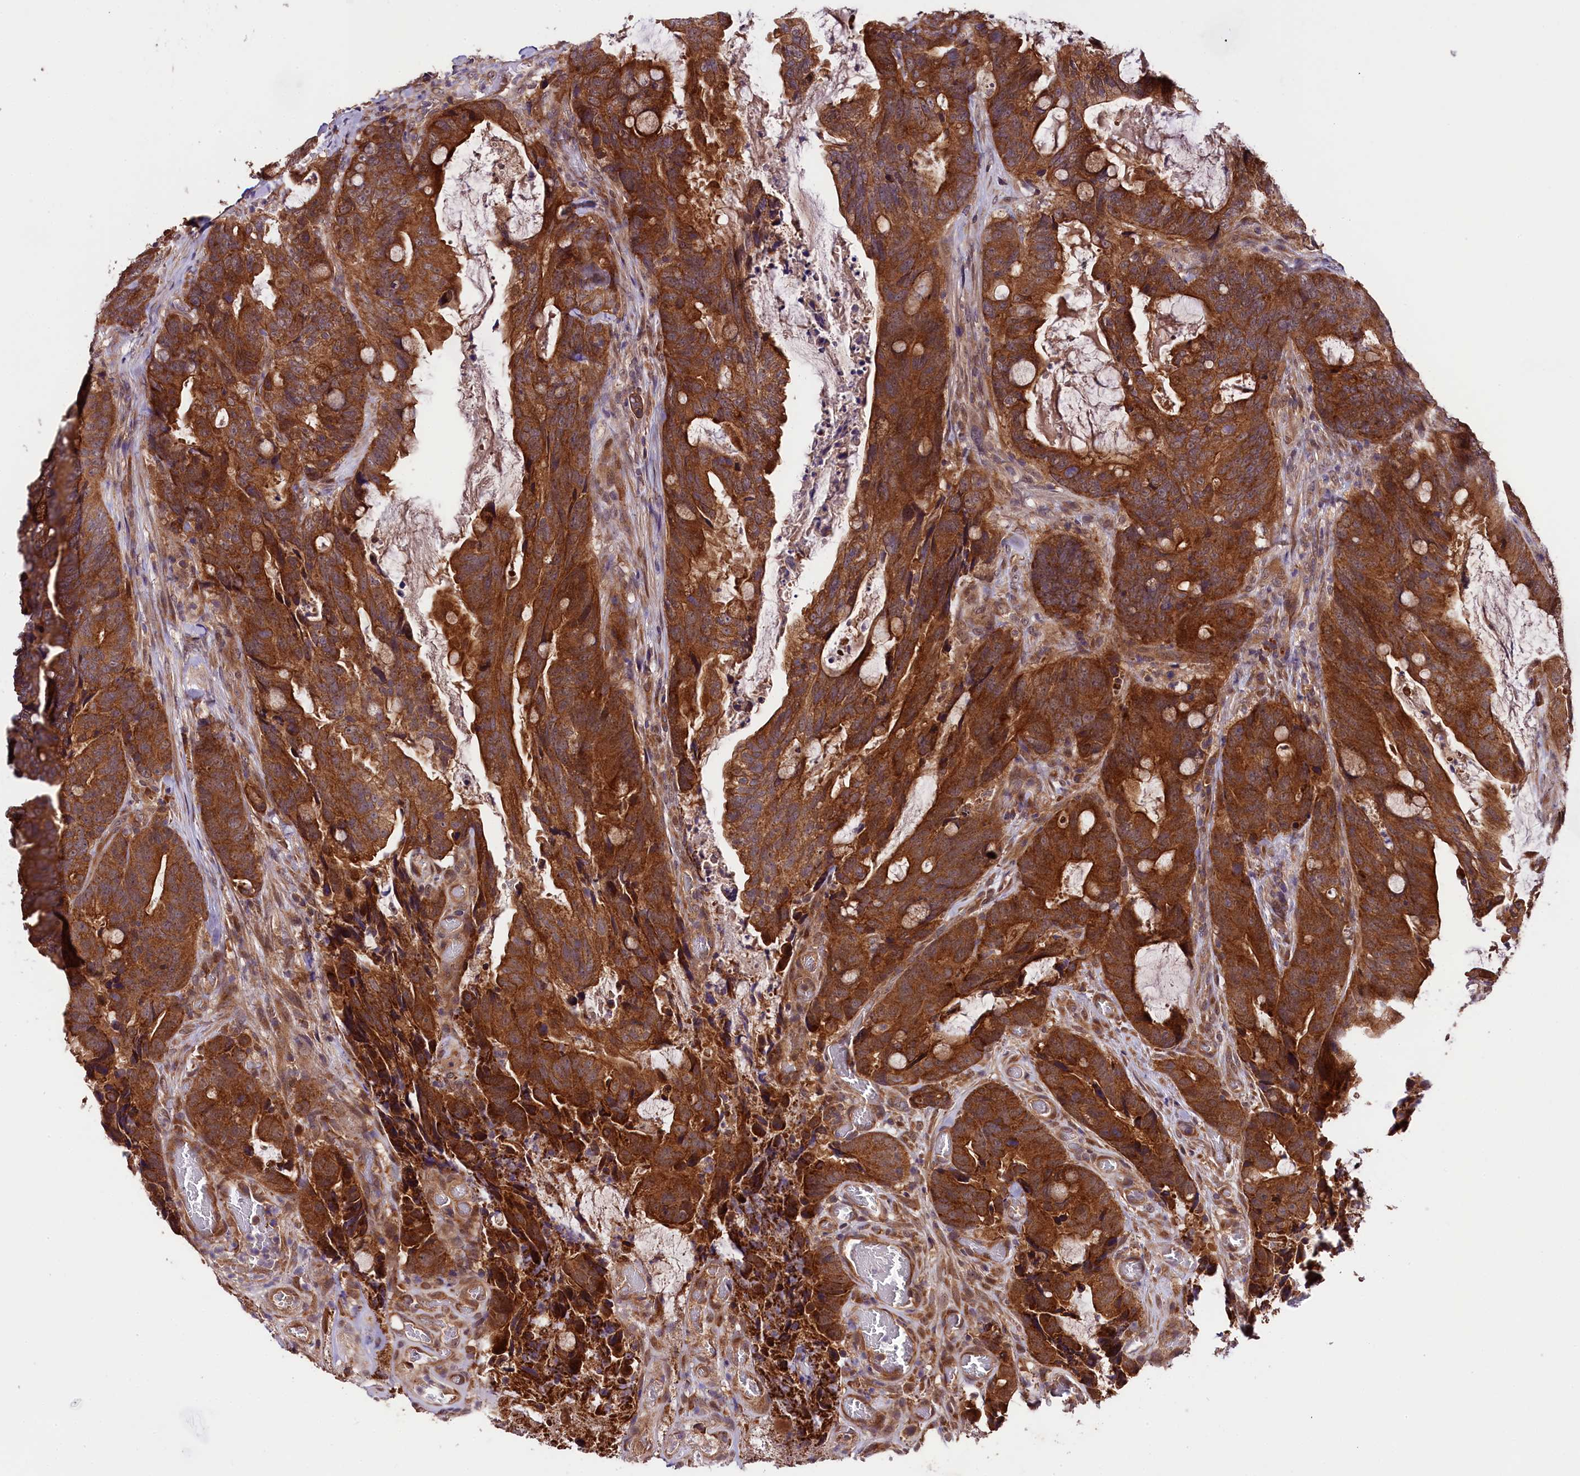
{"staining": {"intensity": "strong", "quantity": ">75%", "location": "cytoplasmic/membranous"}, "tissue": "colorectal cancer", "cell_type": "Tumor cells", "image_type": "cancer", "snomed": [{"axis": "morphology", "description": "Adenocarcinoma, NOS"}, {"axis": "topography", "description": "Colon"}], "caption": "High-power microscopy captured an immunohistochemistry (IHC) histopathology image of adenocarcinoma (colorectal), revealing strong cytoplasmic/membranous staining in about >75% of tumor cells. (DAB = brown stain, brightfield microscopy at high magnification).", "gene": "DOHH", "patient": {"sex": "female", "age": 82}}